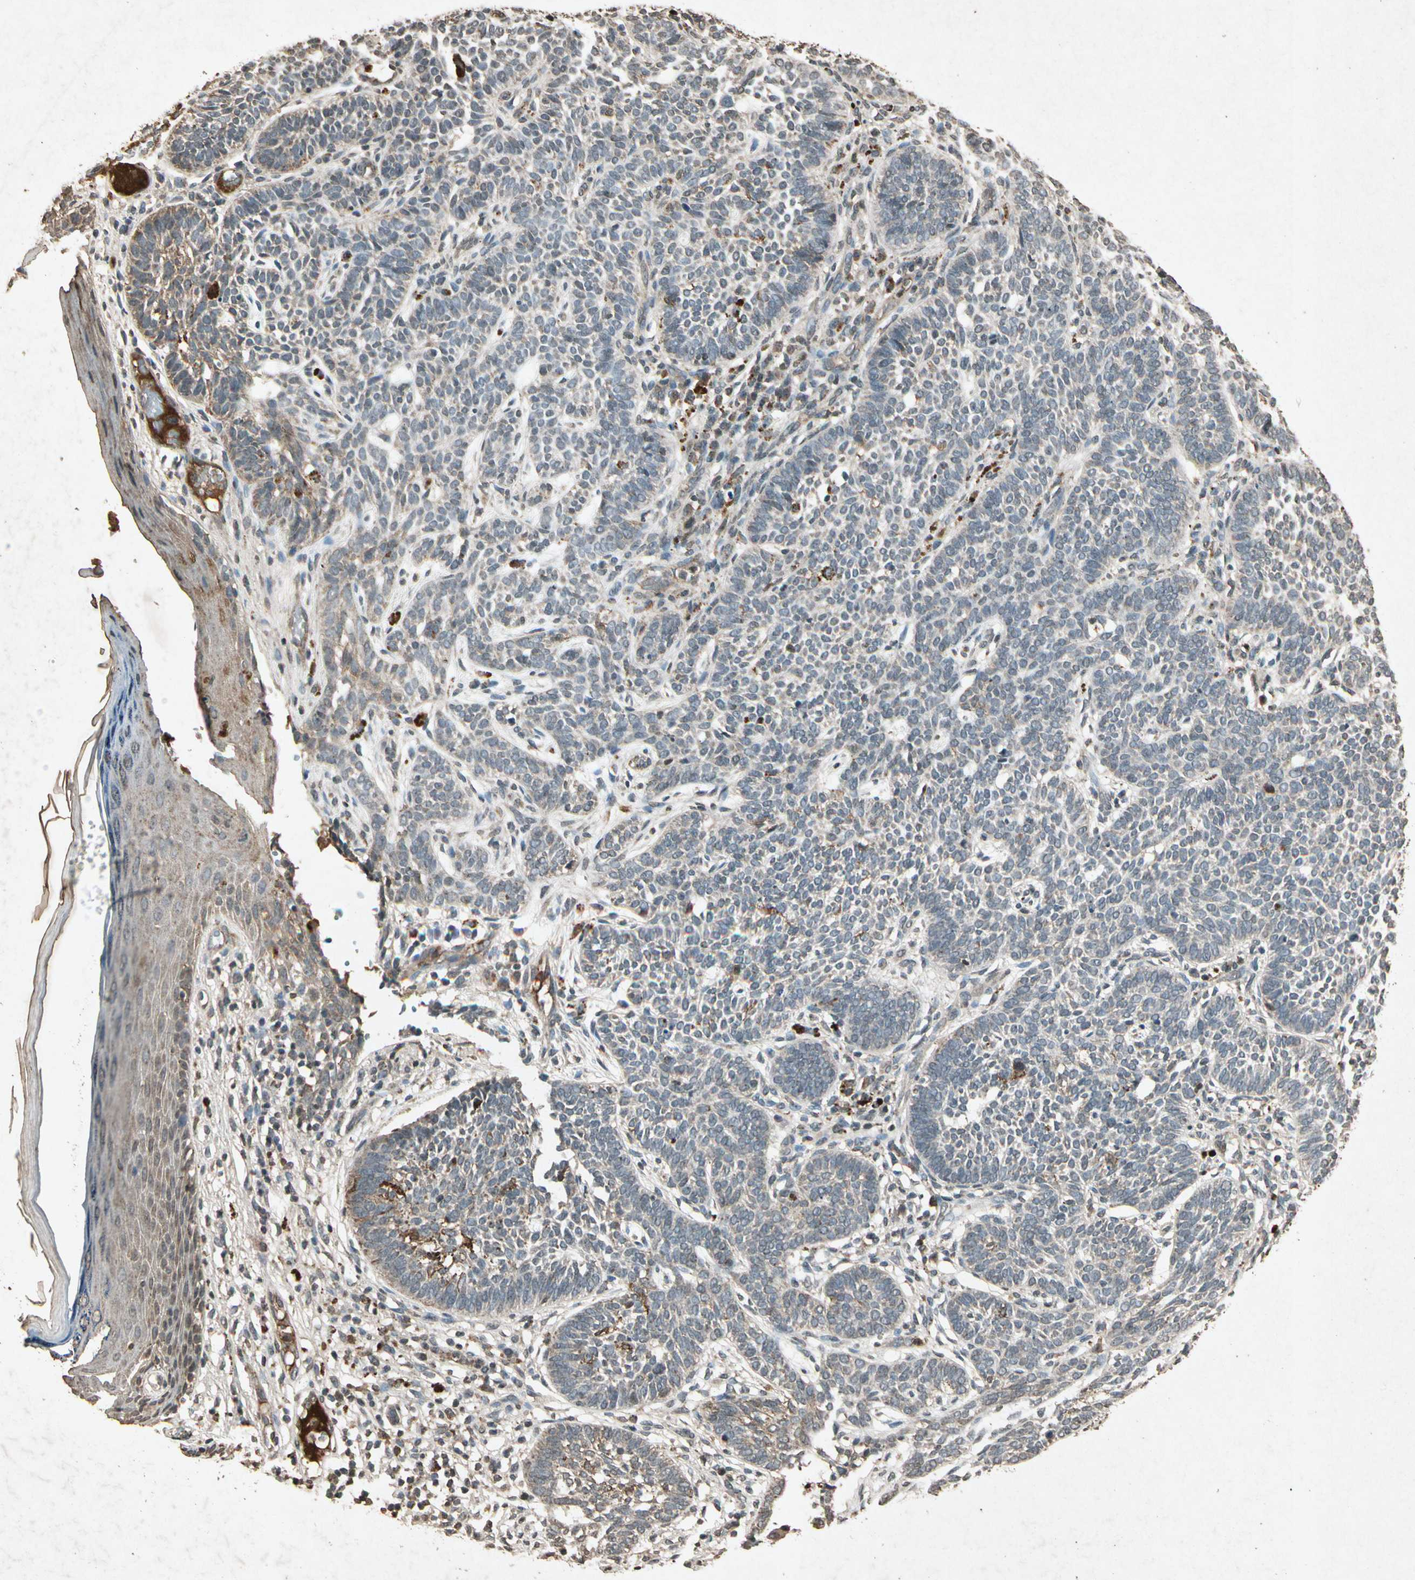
{"staining": {"intensity": "weak", "quantity": "25%-75%", "location": "cytoplasmic/membranous"}, "tissue": "skin cancer", "cell_type": "Tumor cells", "image_type": "cancer", "snomed": [{"axis": "morphology", "description": "Normal tissue, NOS"}, {"axis": "morphology", "description": "Basal cell carcinoma"}, {"axis": "topography", "description": "Skin"}], "caption": "Immunohistochemical staining of human basal cell carcinoma (skin) shows low levels of weak cytoplasmic/membranous protein positivity in approximately 25%-75% of tumor cells.", "gene": "GC", "patient": {"sex": "male", "age": 87}}